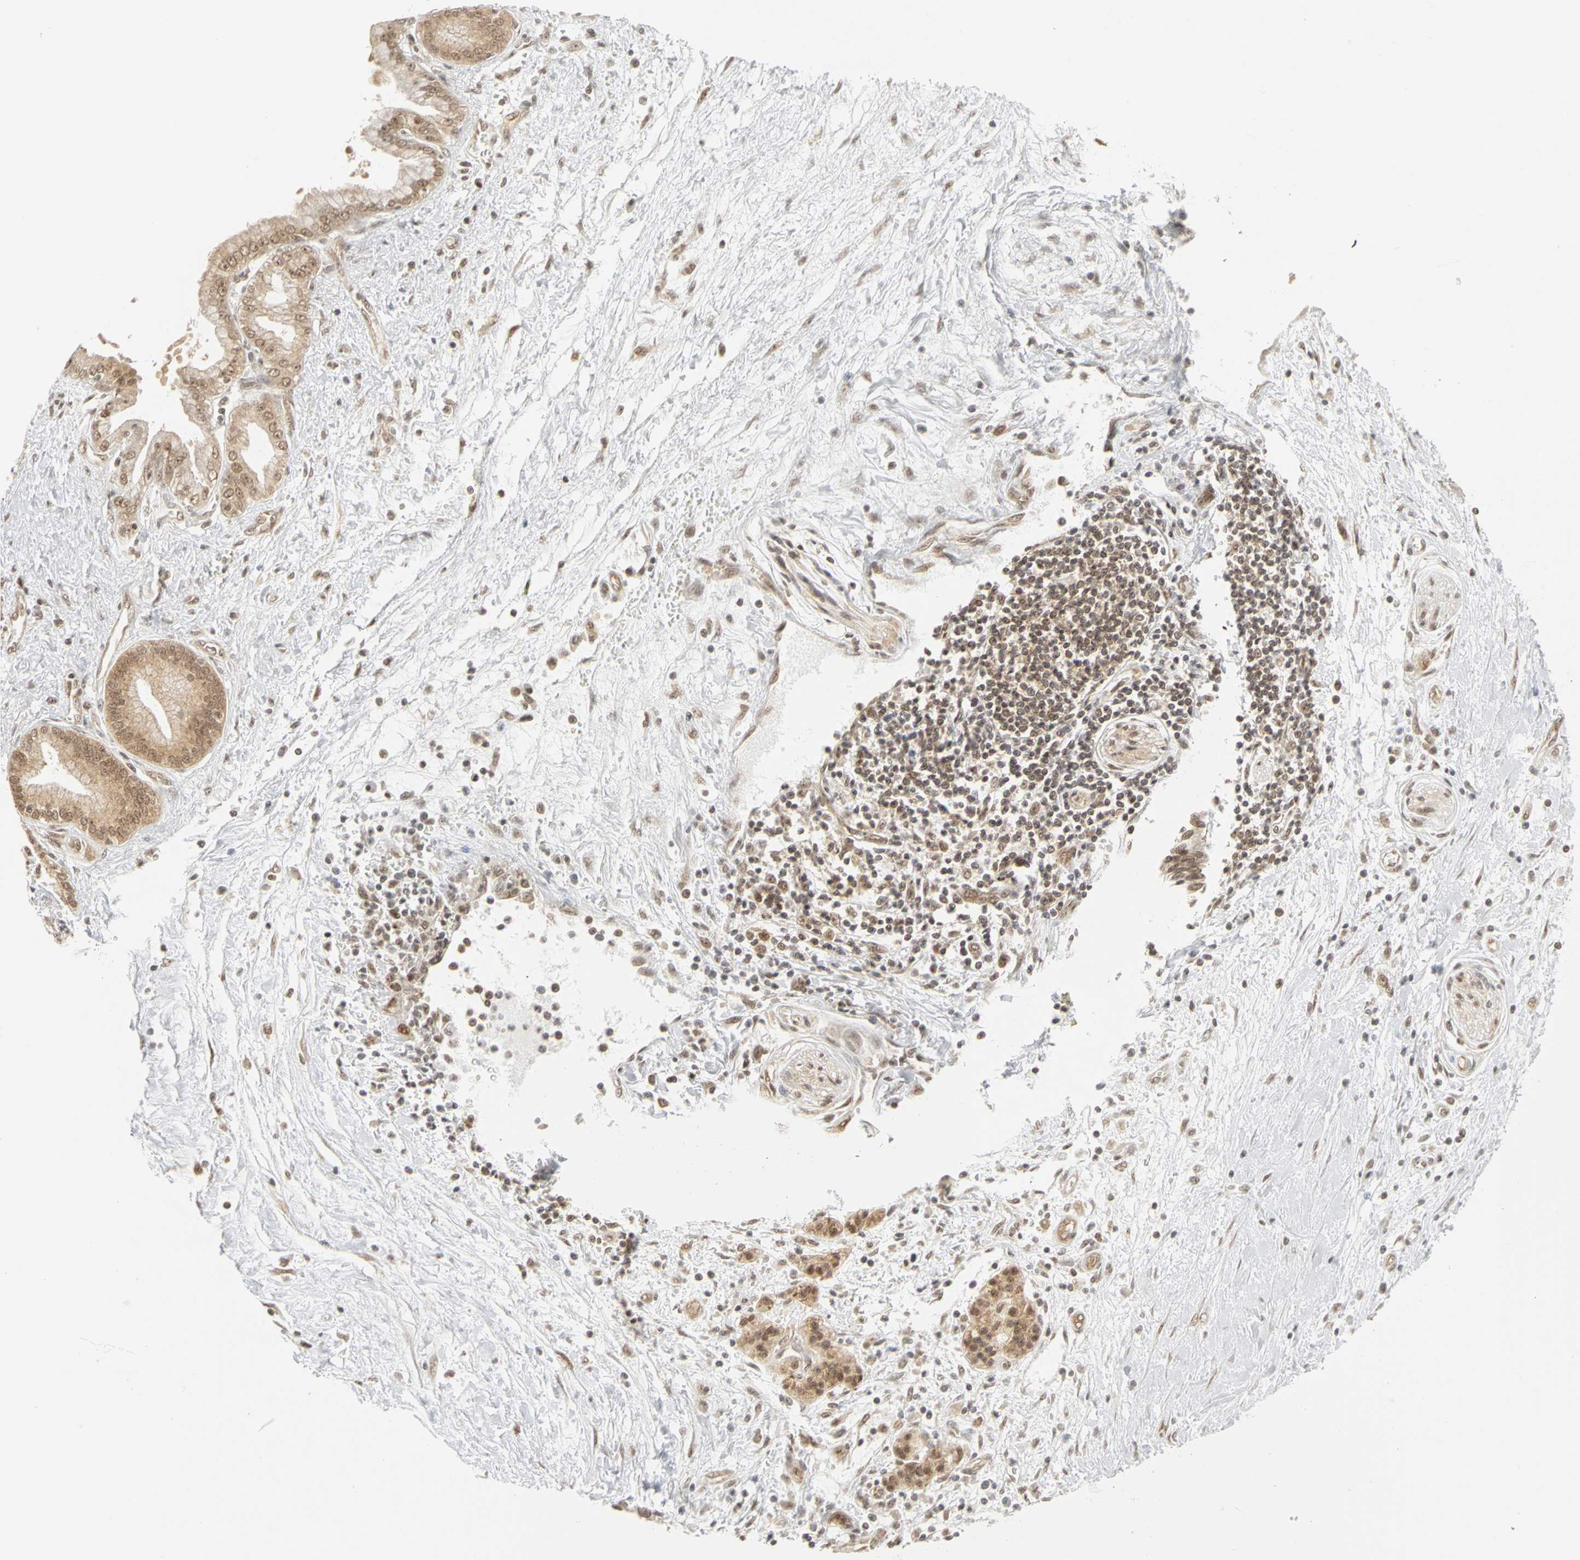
{"staining": {"intensity": "moderate", "quantity": ">75%", "location": "cytoplasmic/membranous,nuclear"}, "tissue": "pancreatic cancer", "cell_type": "Tumor cells", "image_type": "cancer", "snomed": [{"axis": "morphology", "description": "Adenocarcinoma, NOS"}, {"axis": "topography", "description": "Pancreas"}], "caption": "A brown stain shows moderate cytoplasmic/membranous and nuclear positivity of a protein in adenocarcinoma (pancreatic) tumor cells.", "gene": "CSNK2B", "patient": {"sex": "male", "age": 59}}